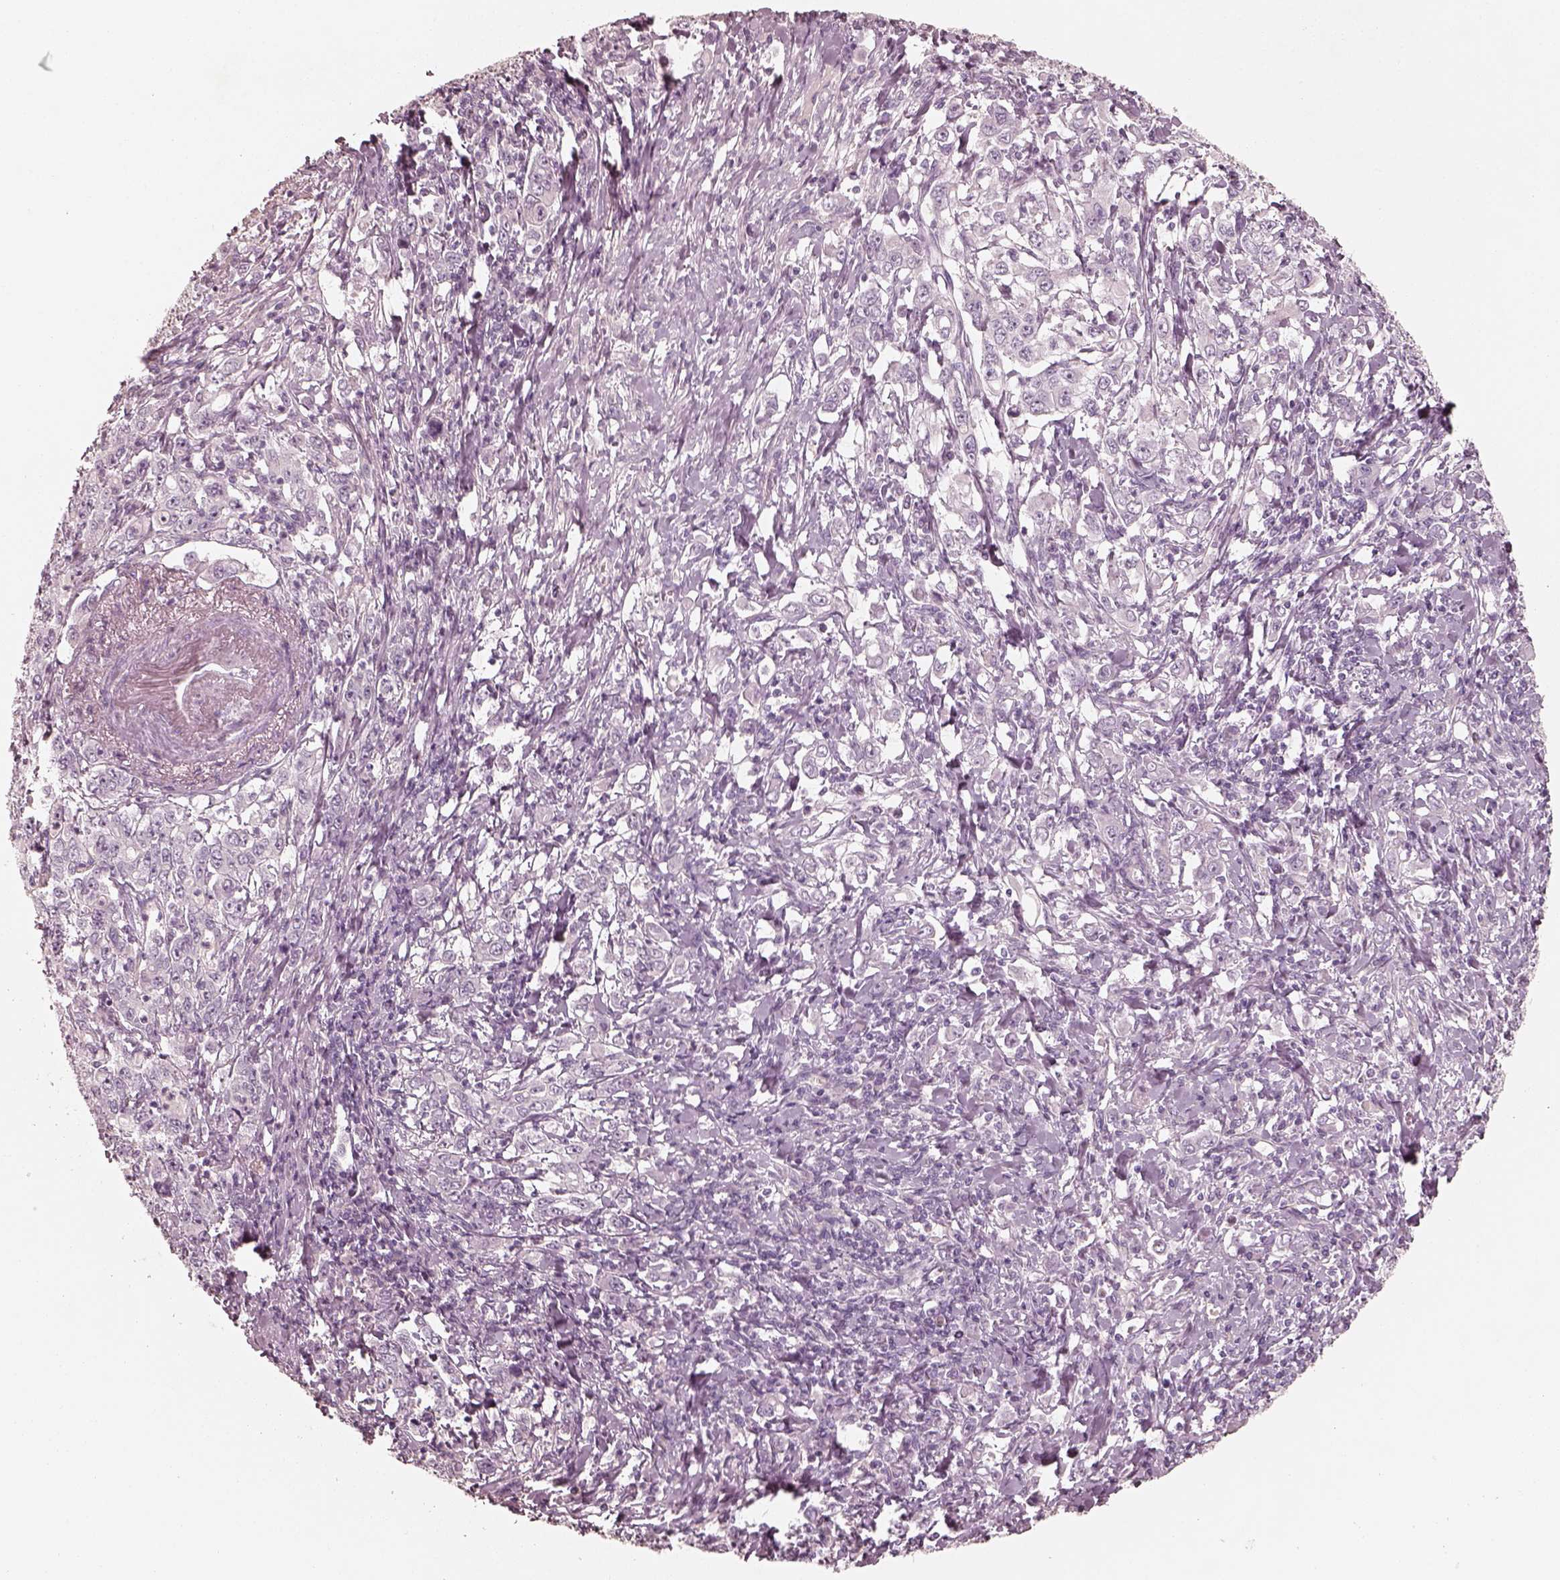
{"staining": {"intensity": "negative", "quantity": "none", "location": "none"}, "tissue": "stomach cancer", "cell_type": "Tumor cells", "image_type": "cancer", "snomed": [{"axis": "morphology", "description": "Adenocarcinoma, NOS"}, {"axis": "topography", "description": "Stomach, lower"}], "caption": "Tumor cells show no significant protein staining in stomach cancer (adenocarcinoma).", "gene": "KRT82", "patient": {"sex": "female", "age": 72}}